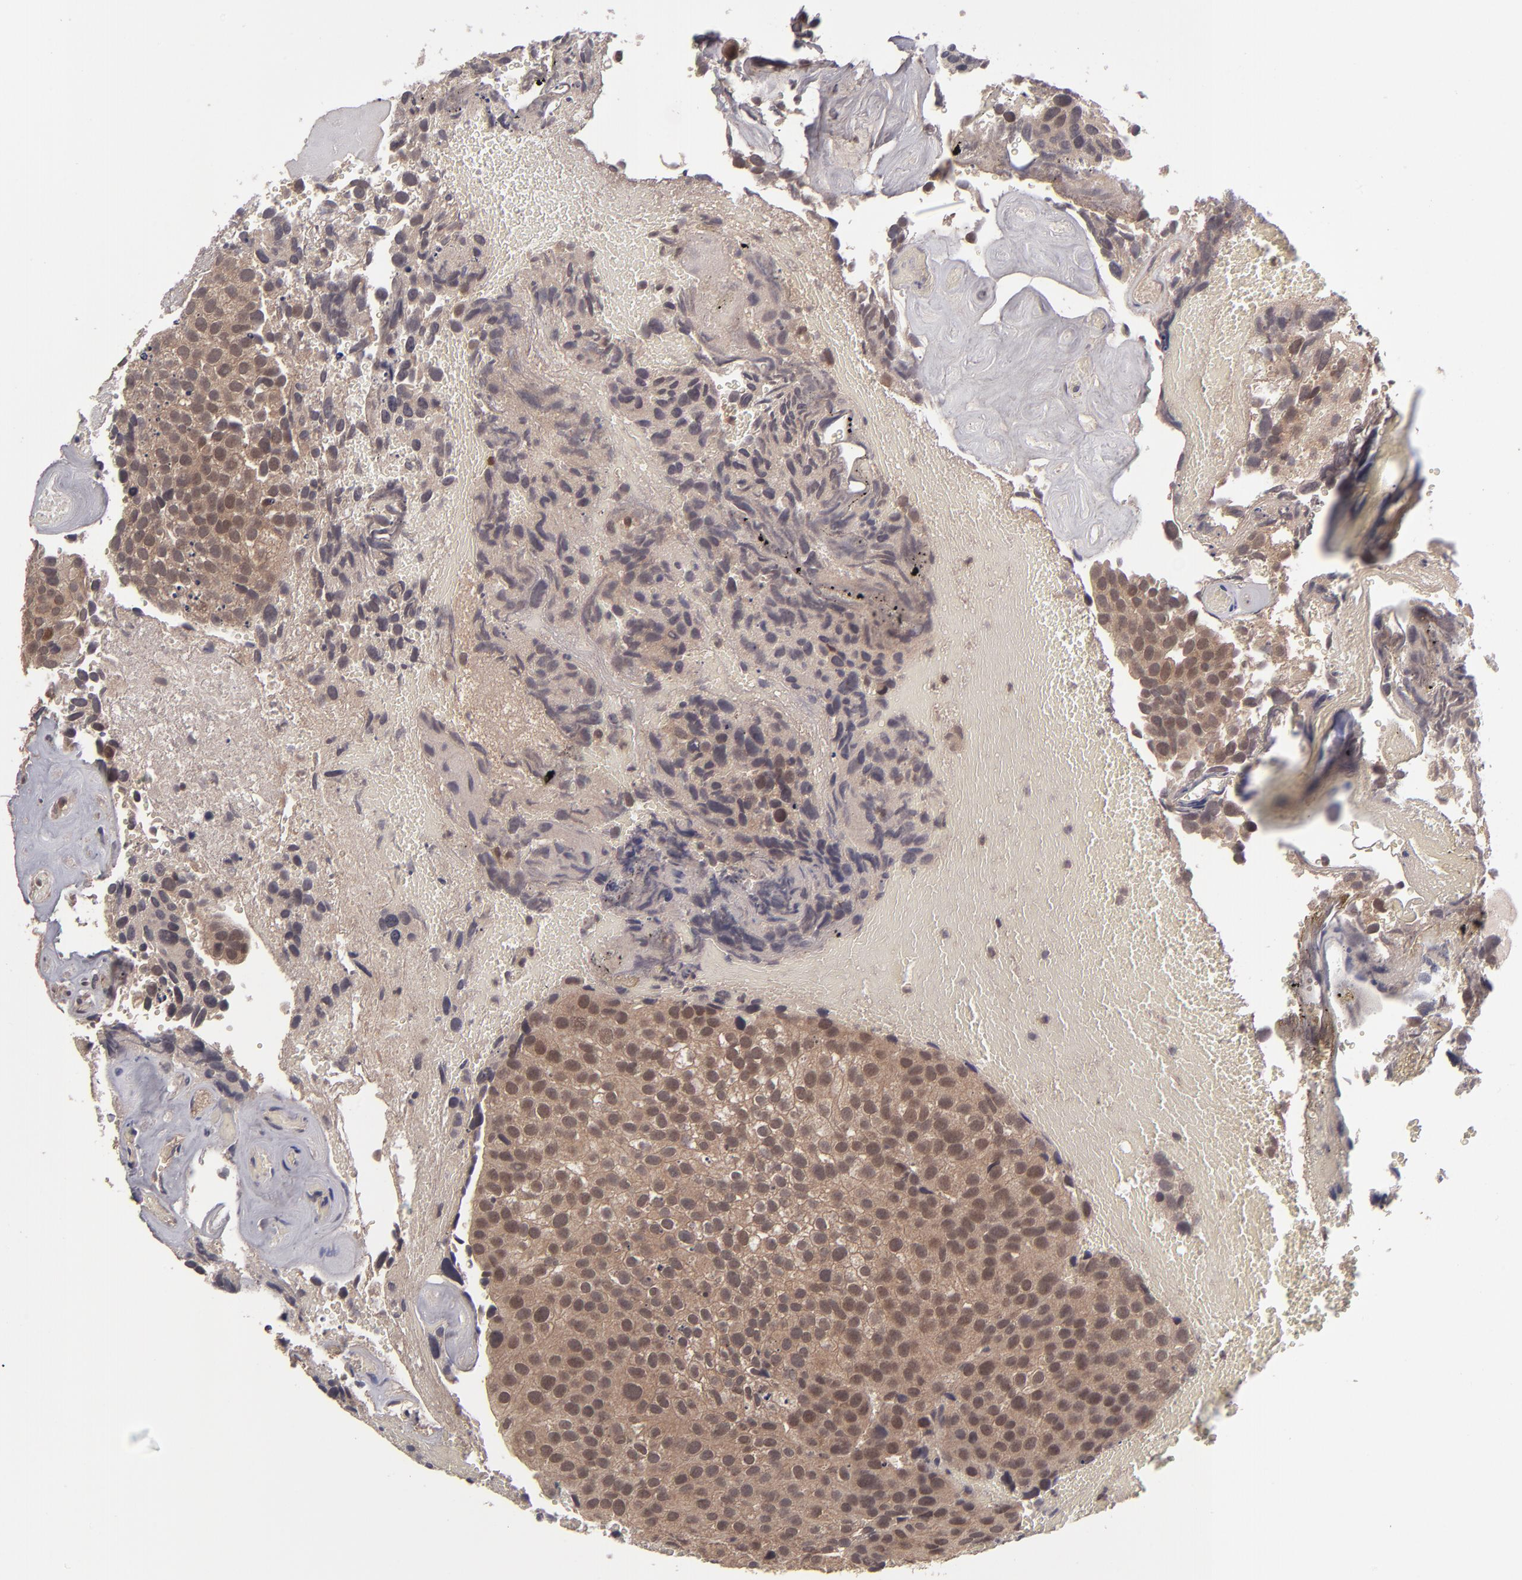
{"staining": {"intensity": "moderate", "quantity": ">75%", "location": "cytoplasmic/membranous"}, "tissue": "urothelial cancer", "cell_type": "Tumor cells", "image_type": "cancer", "snomed": [{"axis": "morphology", "description": "Urothelial carcinoma, High grade"}, {"axis": "topography", "description": "Urinary bladder"}], "caption": "High-grade urothelial carcinoma was stained to show a protein in brown. There is medium levels of moderate cytoplasmic/membranous positivity in about >75% of tumor cells.", "gene": "TYMS", "patient": {"sex": "male", "age": 72}}